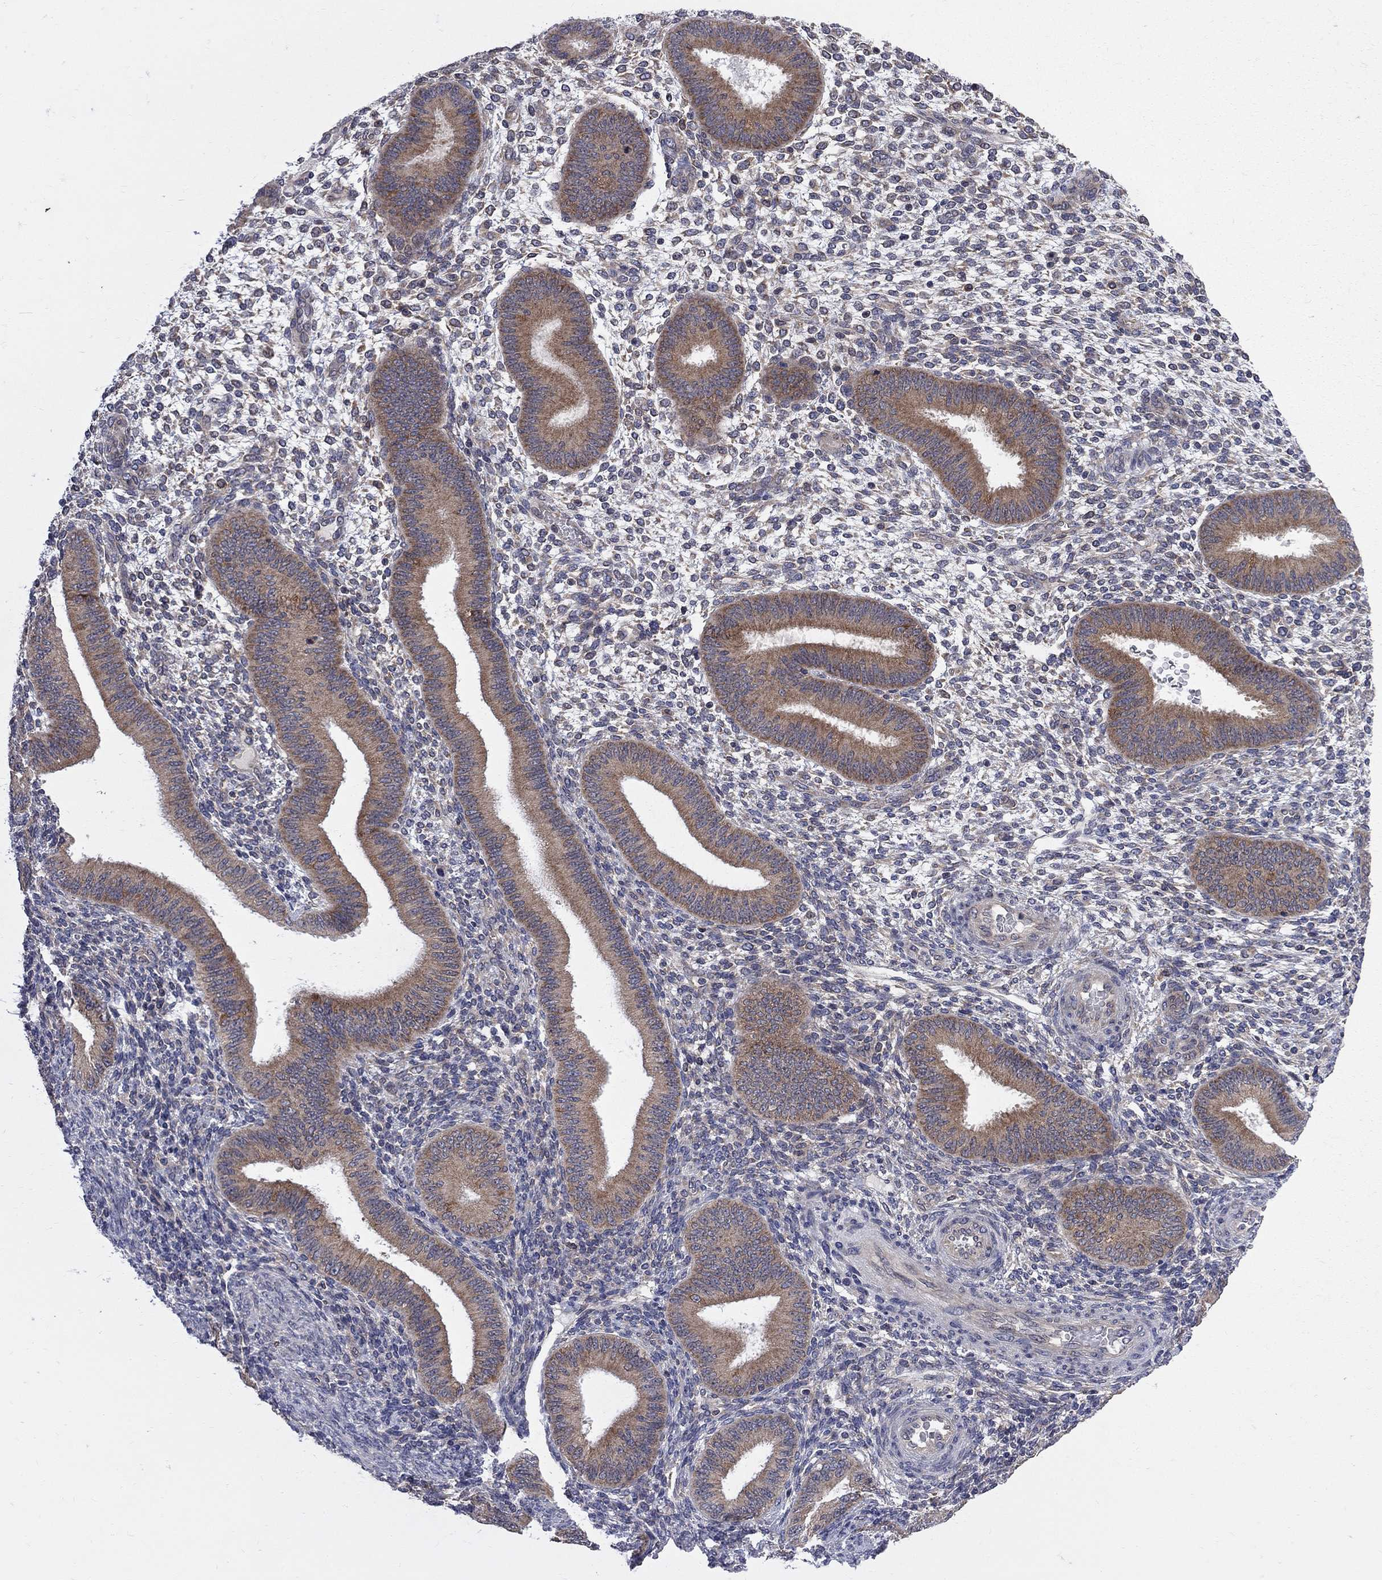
{"staining": {"intensity": "weak", "quantity": "<25%", "location": "cytoplasmic/membranous"}, "tissue": "endometrium", "cell_type": "Cells in endometrial stroma", "image_type": "normal", "snomed": [{"axis": "morphology", "description": "Normal tissue, NOS"}, {"axis": "topography", "description": "Endometrium"}], "caption": "This micrograph is of normal endometrium stained with immunohistochemistry to label a protein in brown with the nuclei are counter-stained blue. There is no positivity in cells in endometrial stroma.", "gene": "CNOT11", "patient": {"sex": "female", "age": 39}}